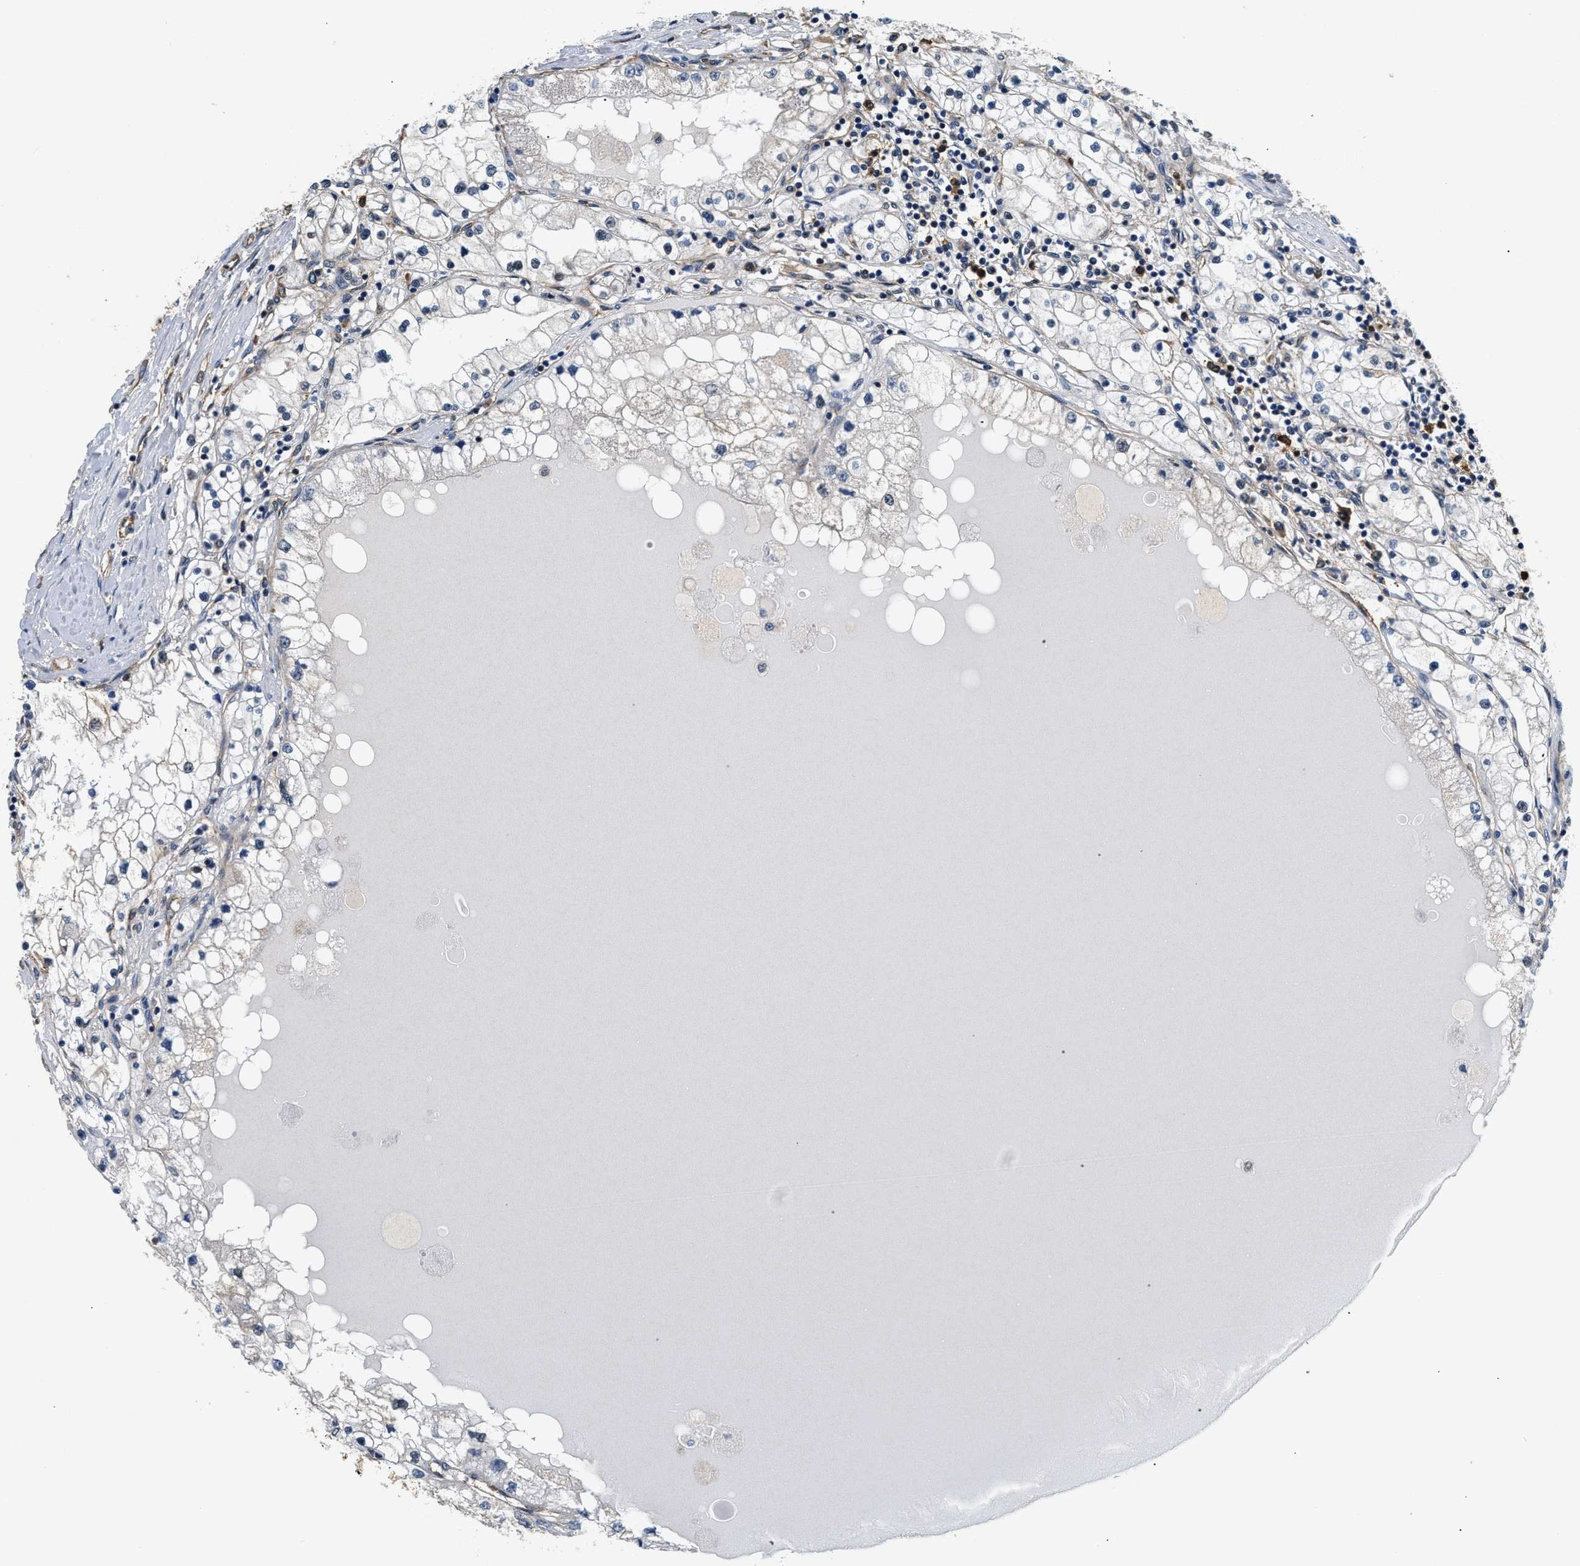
{"staining": {"intensity": "negative", "quantity": "none", "location": "none"}, "tissue": "renal cancer", "cell_type": "Tumor cells", "image_type": "cancer", "snomed": [{"axis": "morphology", "description": "Adenocarcinoma, NOS"}, {"axis": "topography", "description": "Kidney"}], "caption": "IHC histopathology image of neoplastic tissue: renal cancer (adenocarcinoma) stained with DAB reveals no significant protein expression in tumor cells. (DAB IHC, high magnification).", "gene": "PPP2R1B", "patient": {"sex": "male", "age": 68}}